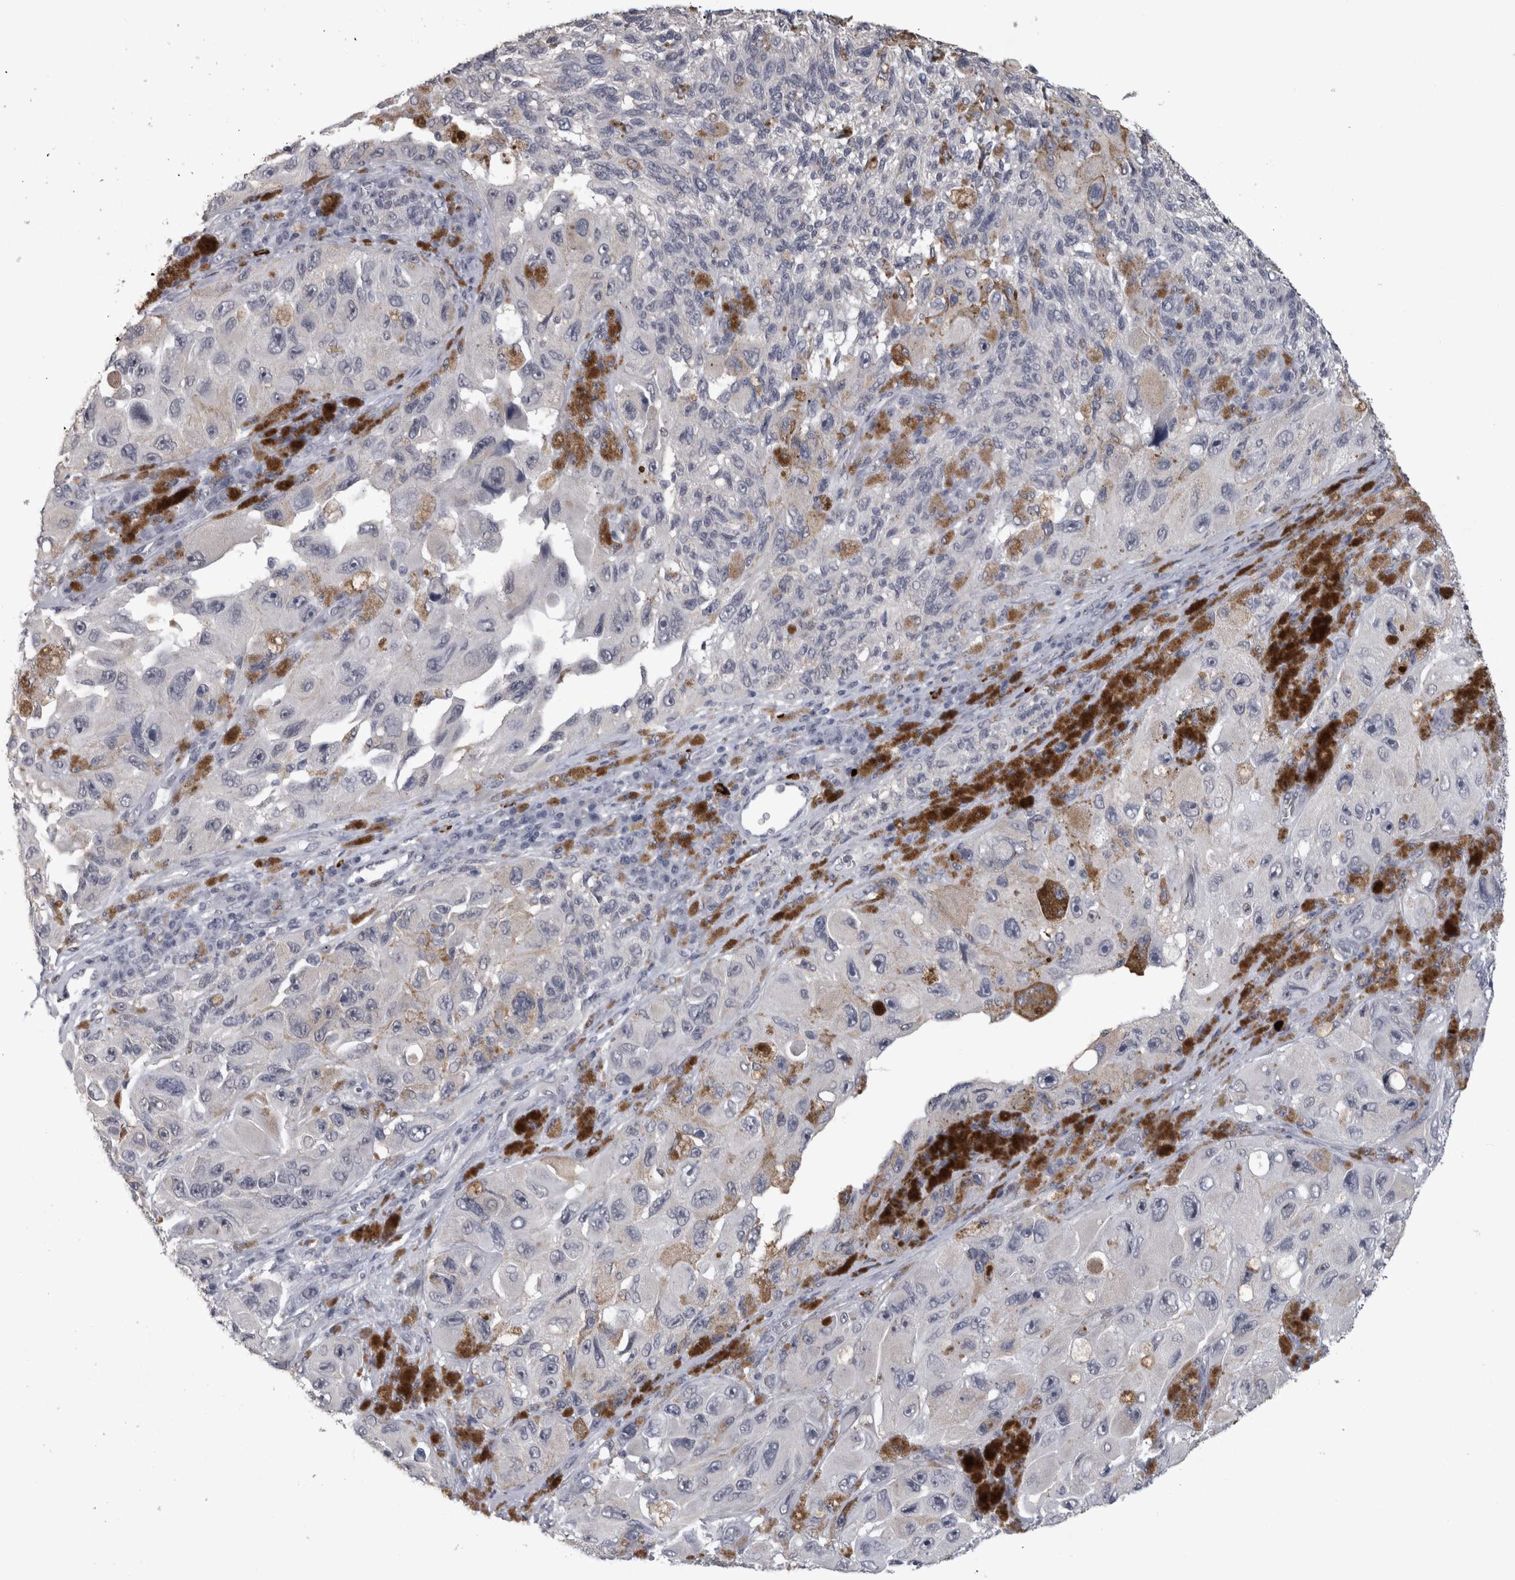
{"staining": {"intensity": "negative", "quantity": "none", "location": "none"}, "tissue": "melanoma", "cell_type": "Tumor cells", "image_type": "cancer", "snomed": [{"axis": "morphology", "description": "Malignant melanoma, NOS"}, {"axis": "topography", "description": "Skin"}], "caption": "Tumor cells show no significant expression in melanoma.", "gene": "PEBP4", "patient": {"sex": "female", "age": 73}}